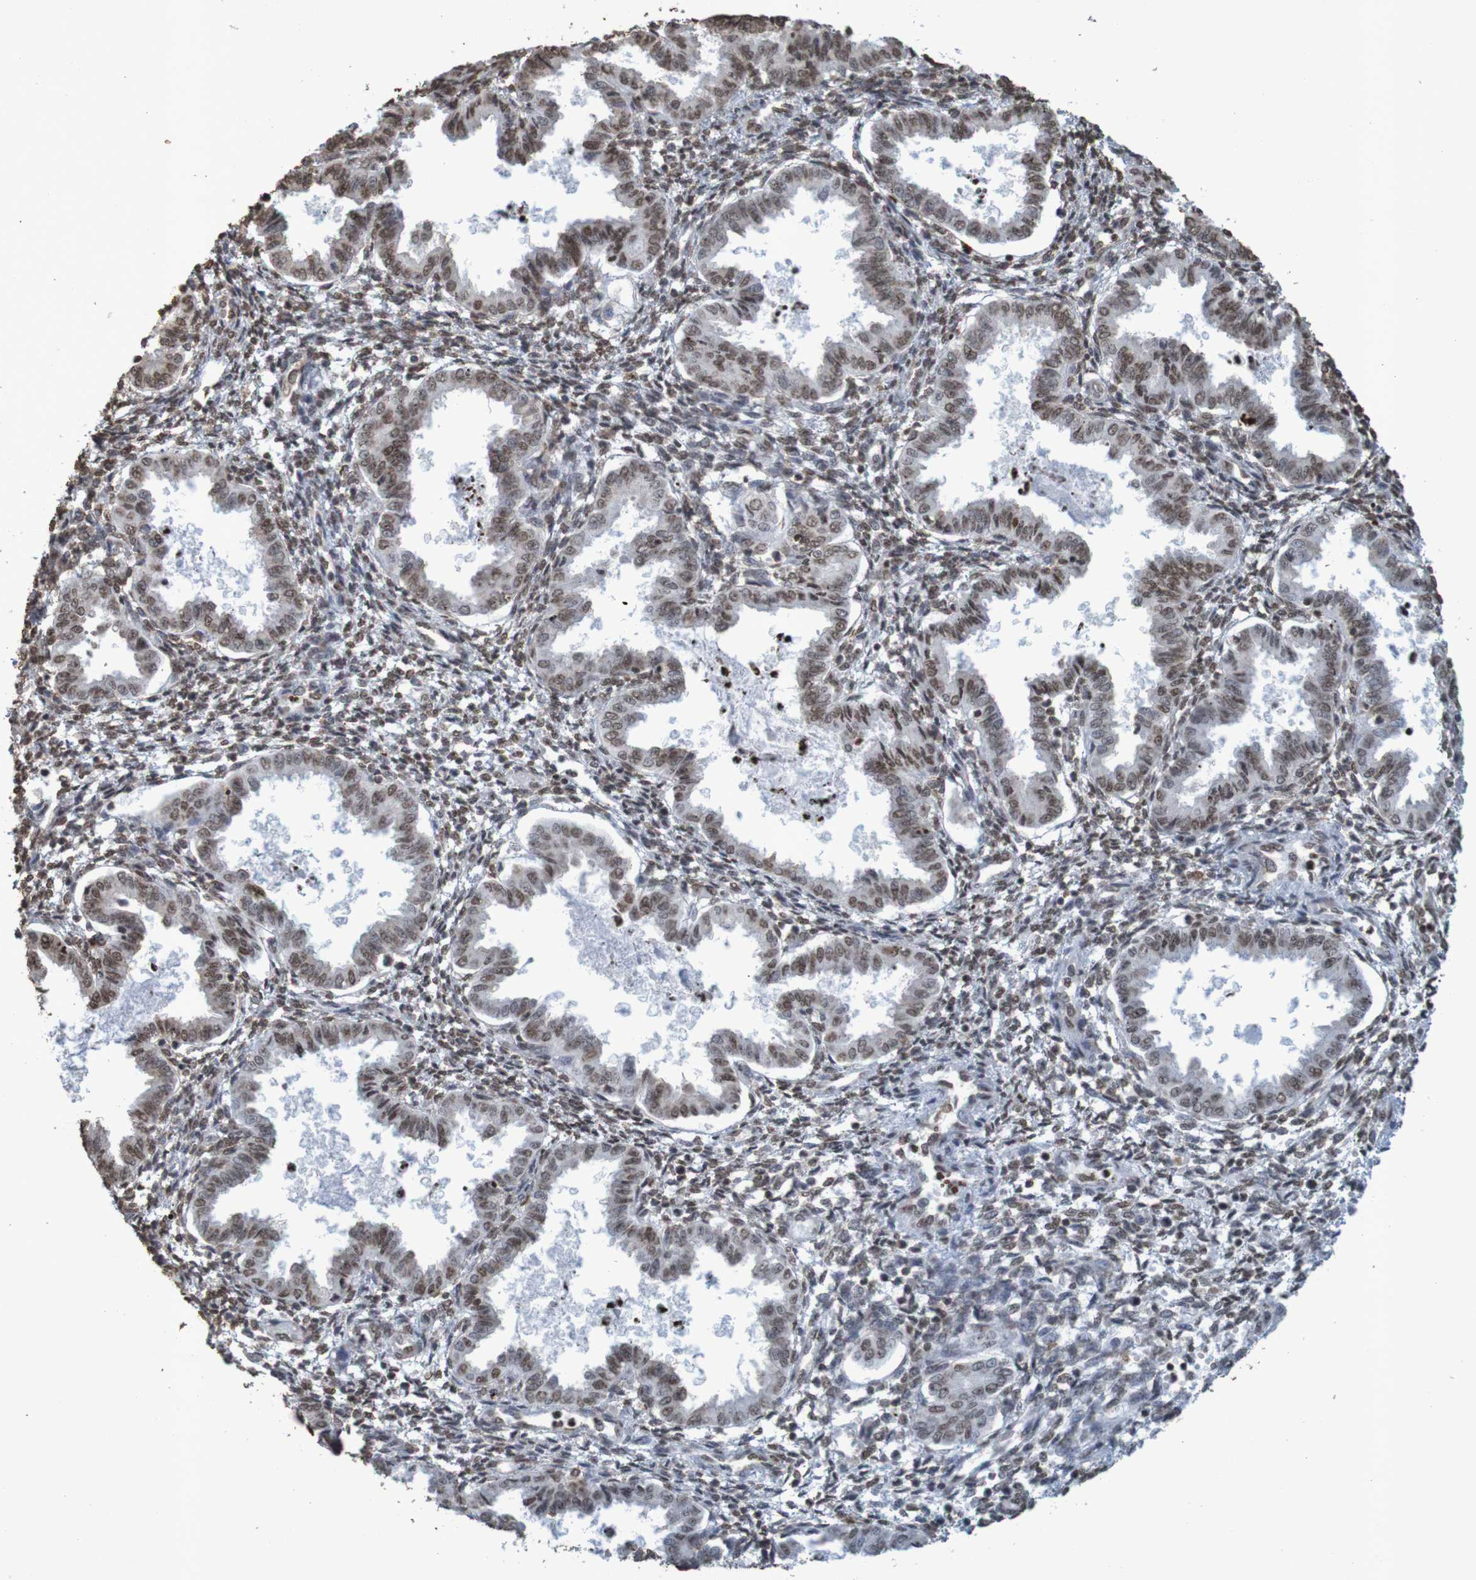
{"staining": {"intensity": "moderate", "quantity": "25%-75%", "location": "cytoplasmic/membranous,nuclear"}, "tissue": "endometrium", "cell_type": "Cells in endometrial stroma", "image_type": "normal", "snomed": [{"axis": "morphology", "description": "Normal tissue, NOS"}, {"axis": "topography", "description": "Endometrium"}], "caption": "A photomicrograph of endometrium stained for a protein reveals moderate cytoplasmic/membranous,nuclear brown staining in cells in endometrial stroma. (IHC, brightfield microscopy, high magnification).", "gene": "GFI1", "patient": {"sex": "female", "age": 33}}